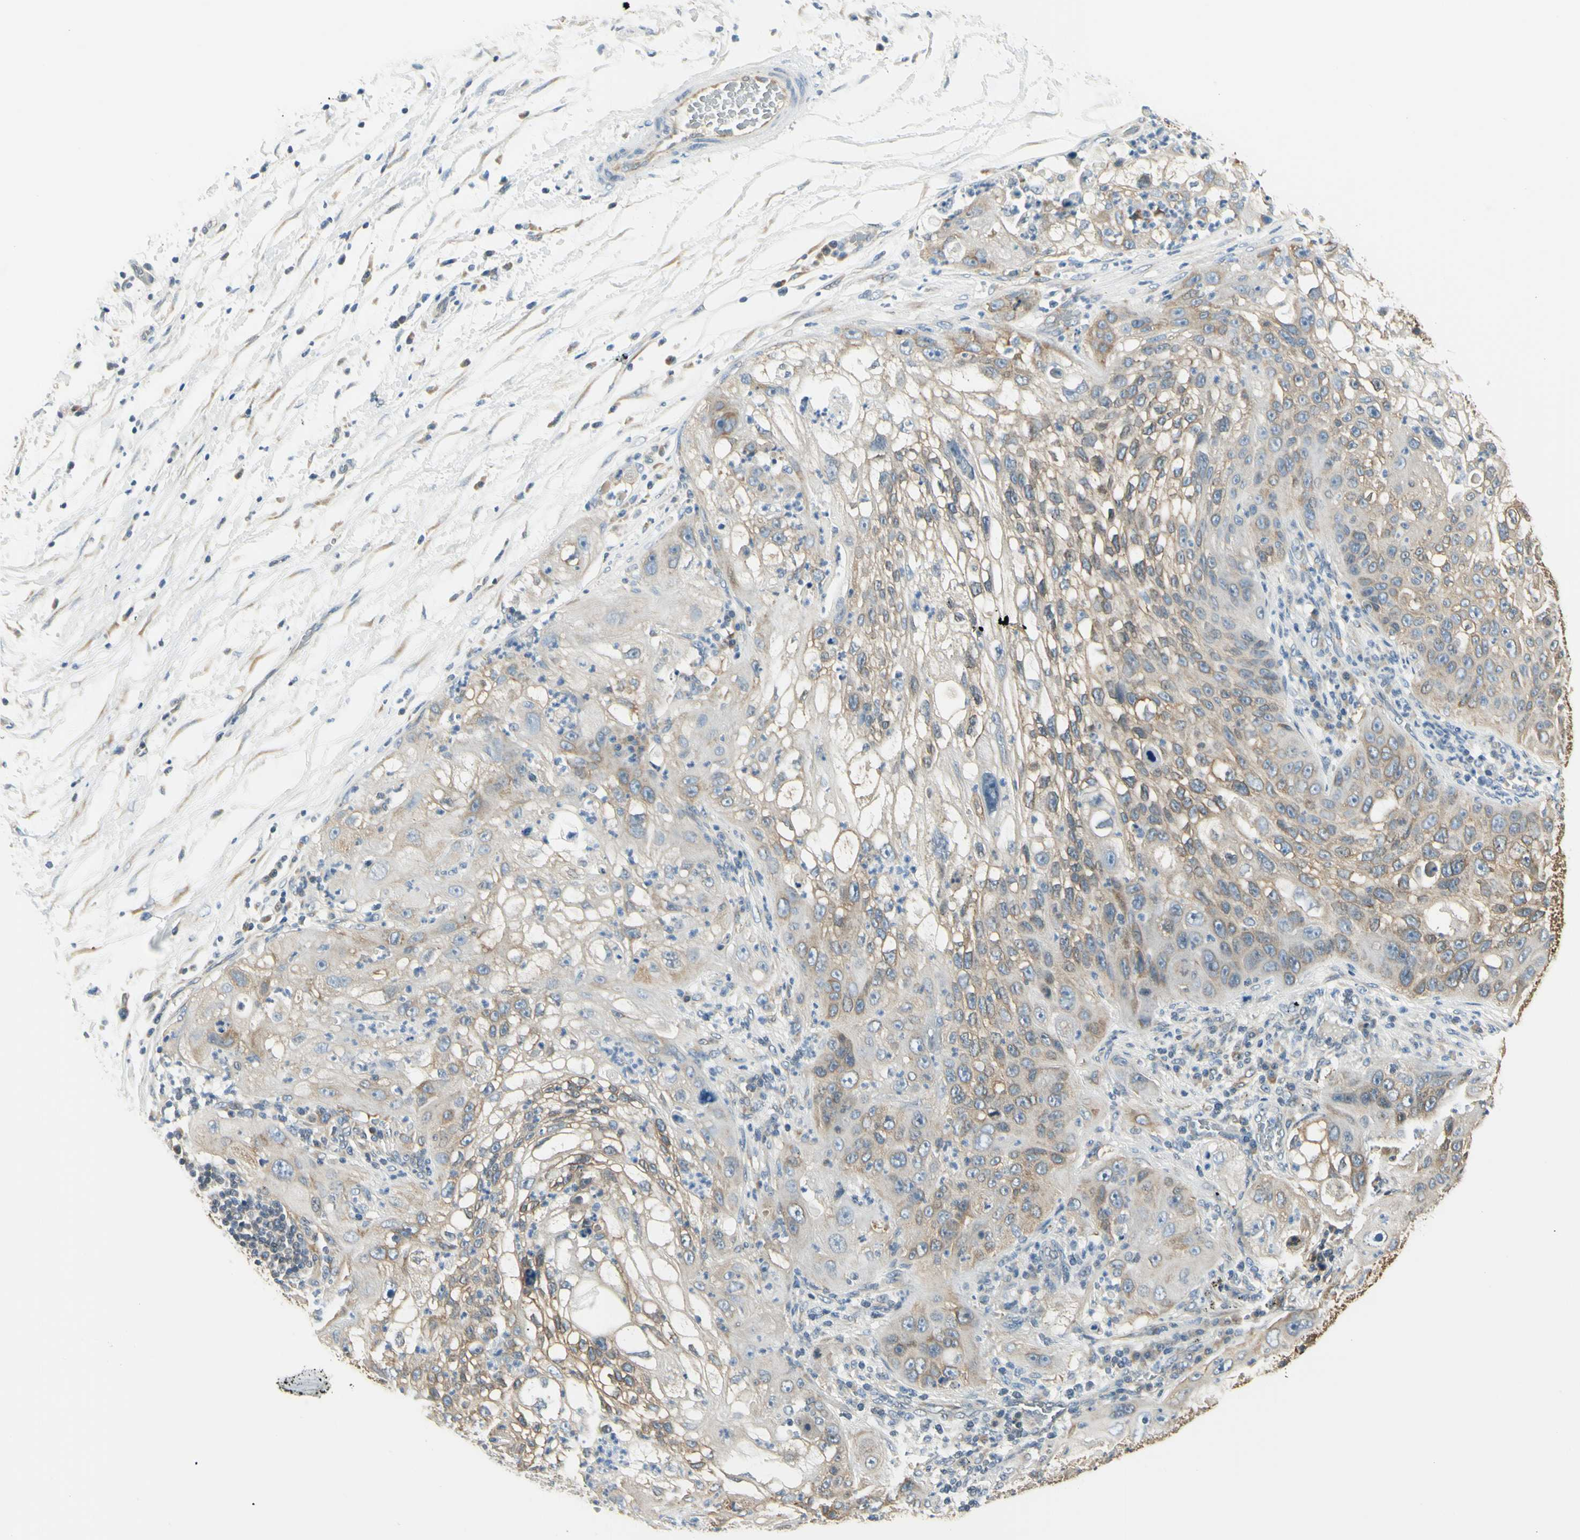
{"staining": {"intensity": "weak", "quantity": "<25%", "location": "cytoplasmic/membranous"}, "tissue": "lung cancer", "cell_type": "Tumor cells", "image_type": "cancer", "snomed": [{"axis": "morphology", "description": "Inflammation, NOS"}, {"axis": "morphology", "description": "Squamous cell carcinoma, NOS"}, {"axis": "topography", "description": "Lymph node"}, {"axis": "topography", "description": "Soft tissue"}, {"axis": "topography", "description": "Lung"}], "caption": "Image shows no protein expression in tumor cells of squamous cell carcinoma (lung) tissue.", "gene": "IGDCC4", "patient": {"sex": "male", "age": 66}}